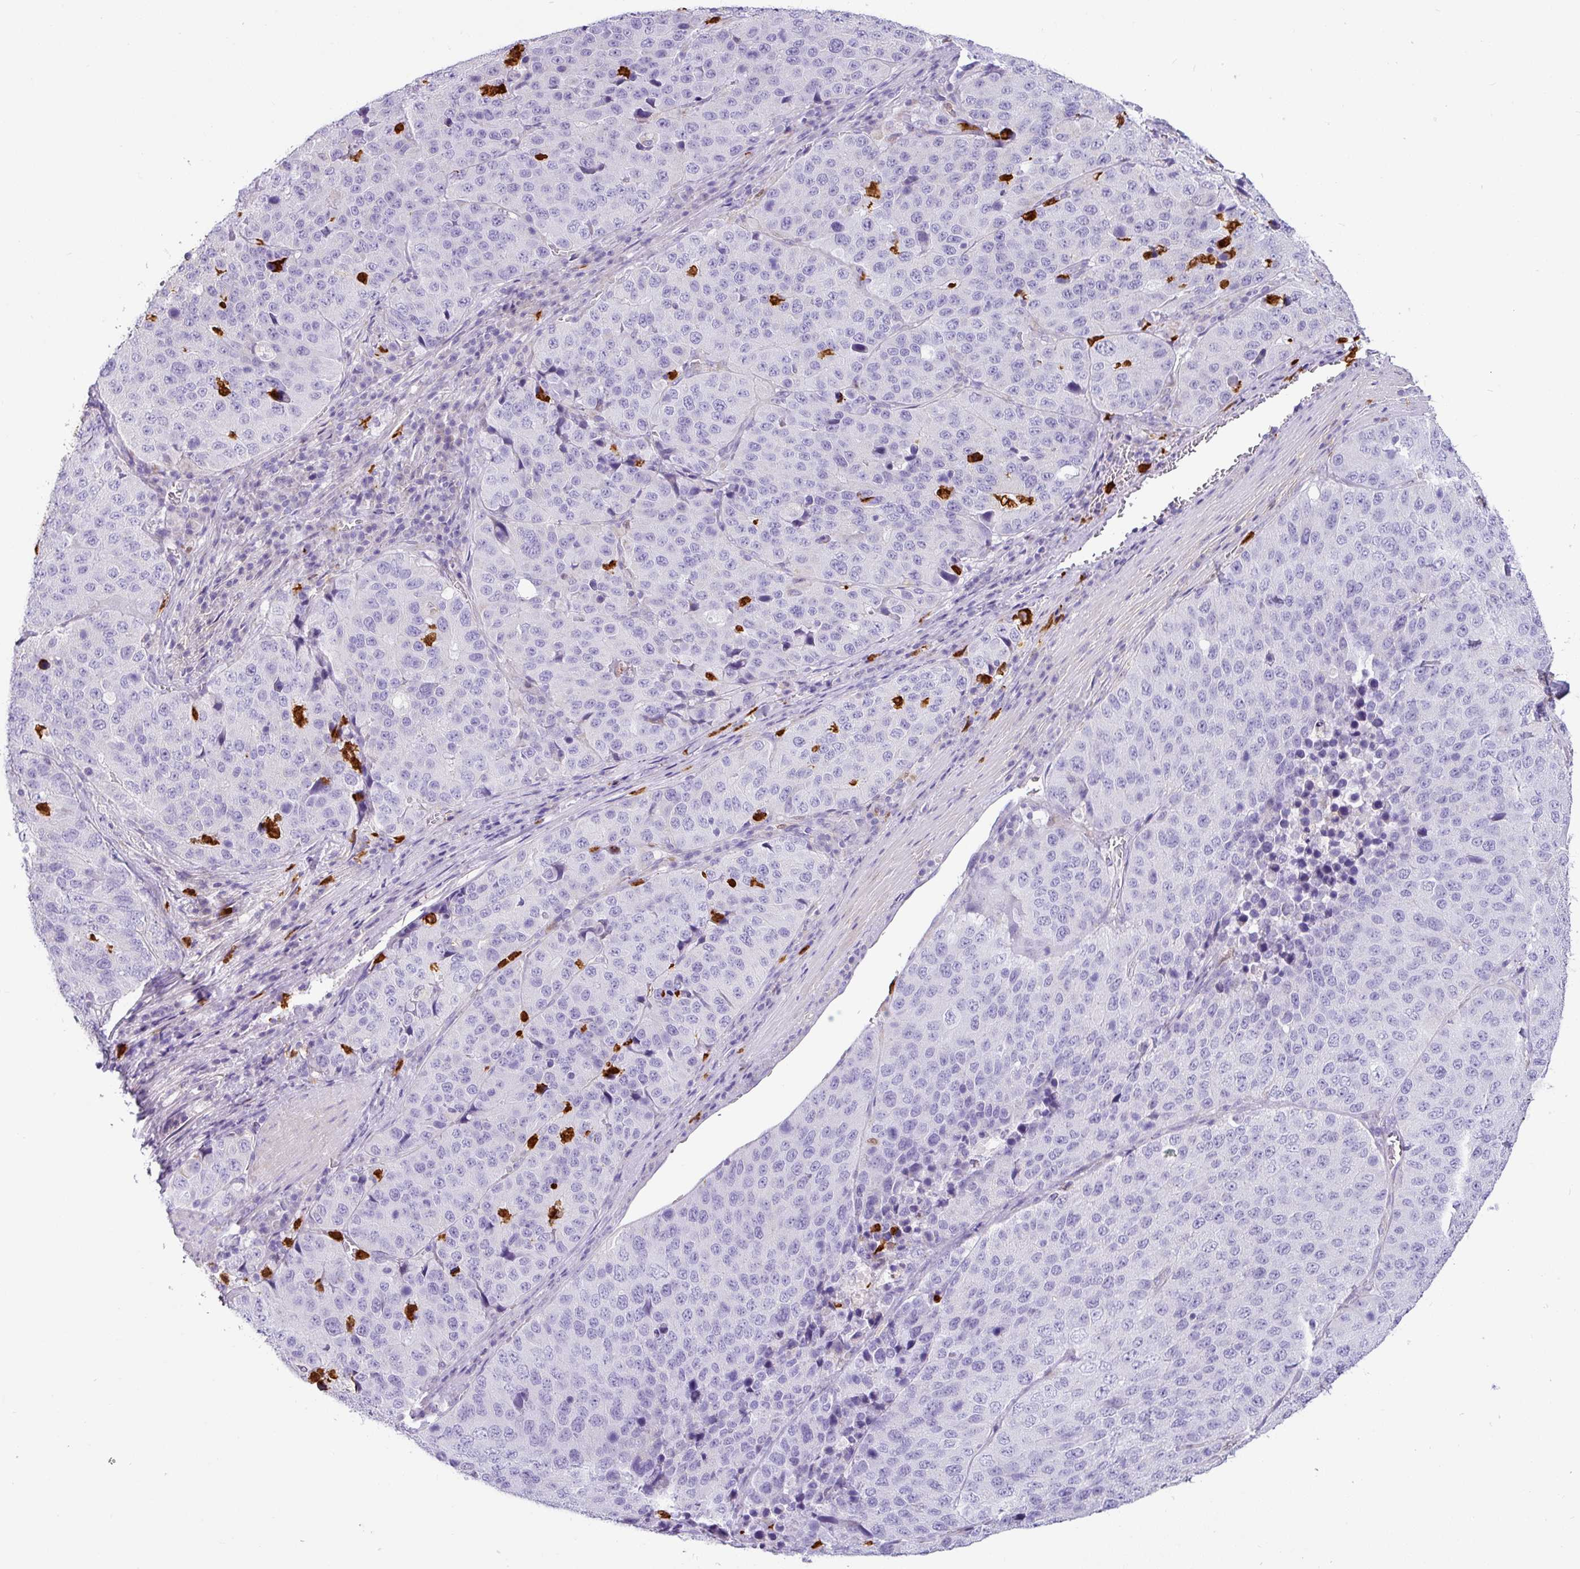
{"staining": {"intensity": "negative", "quantity": "none", "location": "none"}, "tissue": "stomach cancer", "cell_type": "Tumor cells", "image_type": "cancer", "snomed": [{"axis": "morphology", "description": "Adenocarcinoma, NOS"}, {"axis": "topography", "description": "Stomach"}], "caption": "High magnification brightfield microscopy of adenocarcinoma (stomach) stained with DAB (brown) and counterstained with hematoxylin (blue): tumor cells show no significant positivity.", "gene": "SH2D3C", "patient": {"sex": "male", "age": 71}}